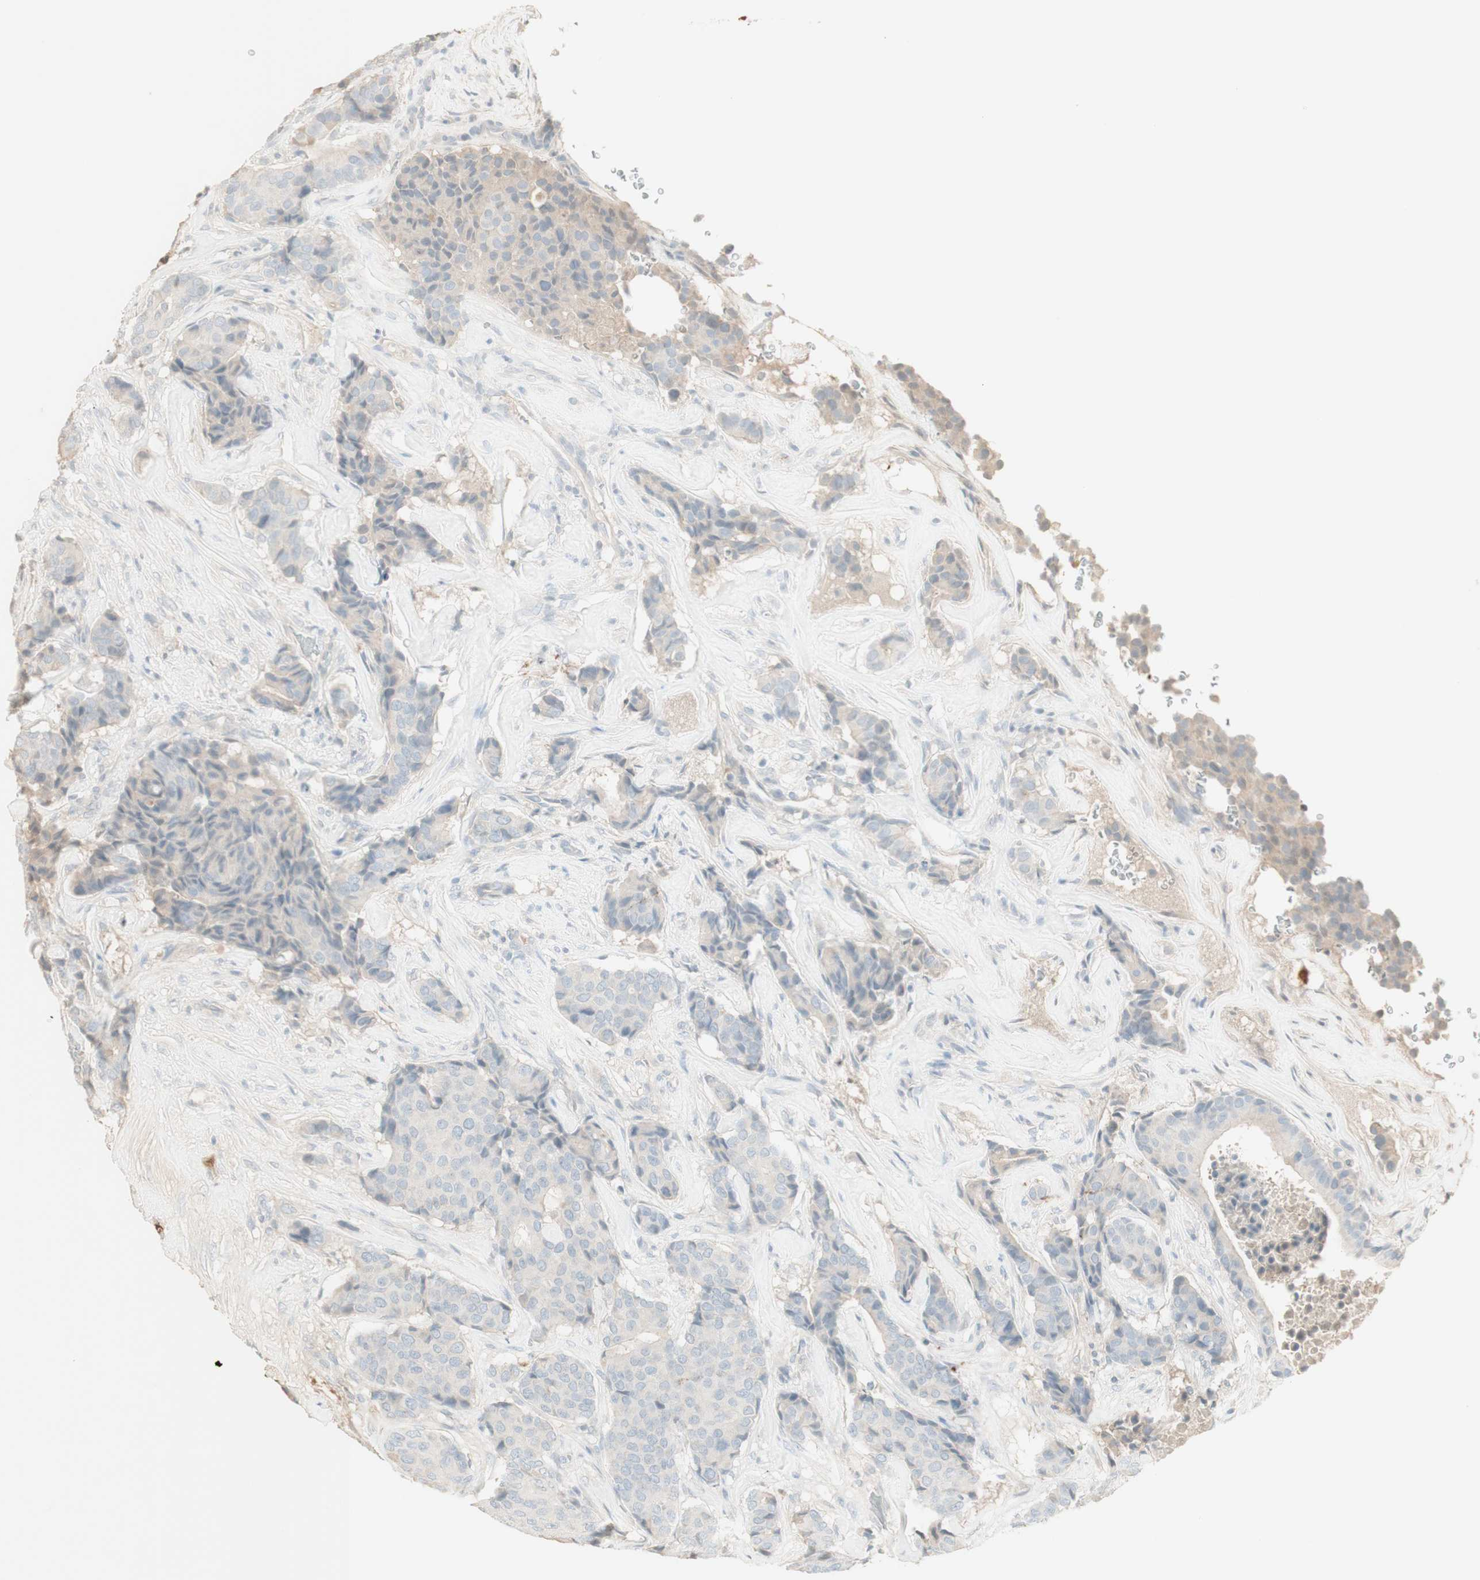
{"staining": {"intensity": "negative", "quantity": "none", "location": "none"}, "tissue": "breast cancer", "cell_type": "Tumor cells", "image_type": "cancer", "snomed": [{"axis": "morphology", "description": "Duct carcinoma"}, {"axis": "topography", "description": "Breast"}], "caption": "Human intraductal carcinoma (breast) stained for a protein using immunohistochemistry (IHC) reveals no expression in tumor cells.", "gene": "IFNG", "patient": {"sex": "female", "age": 75}}